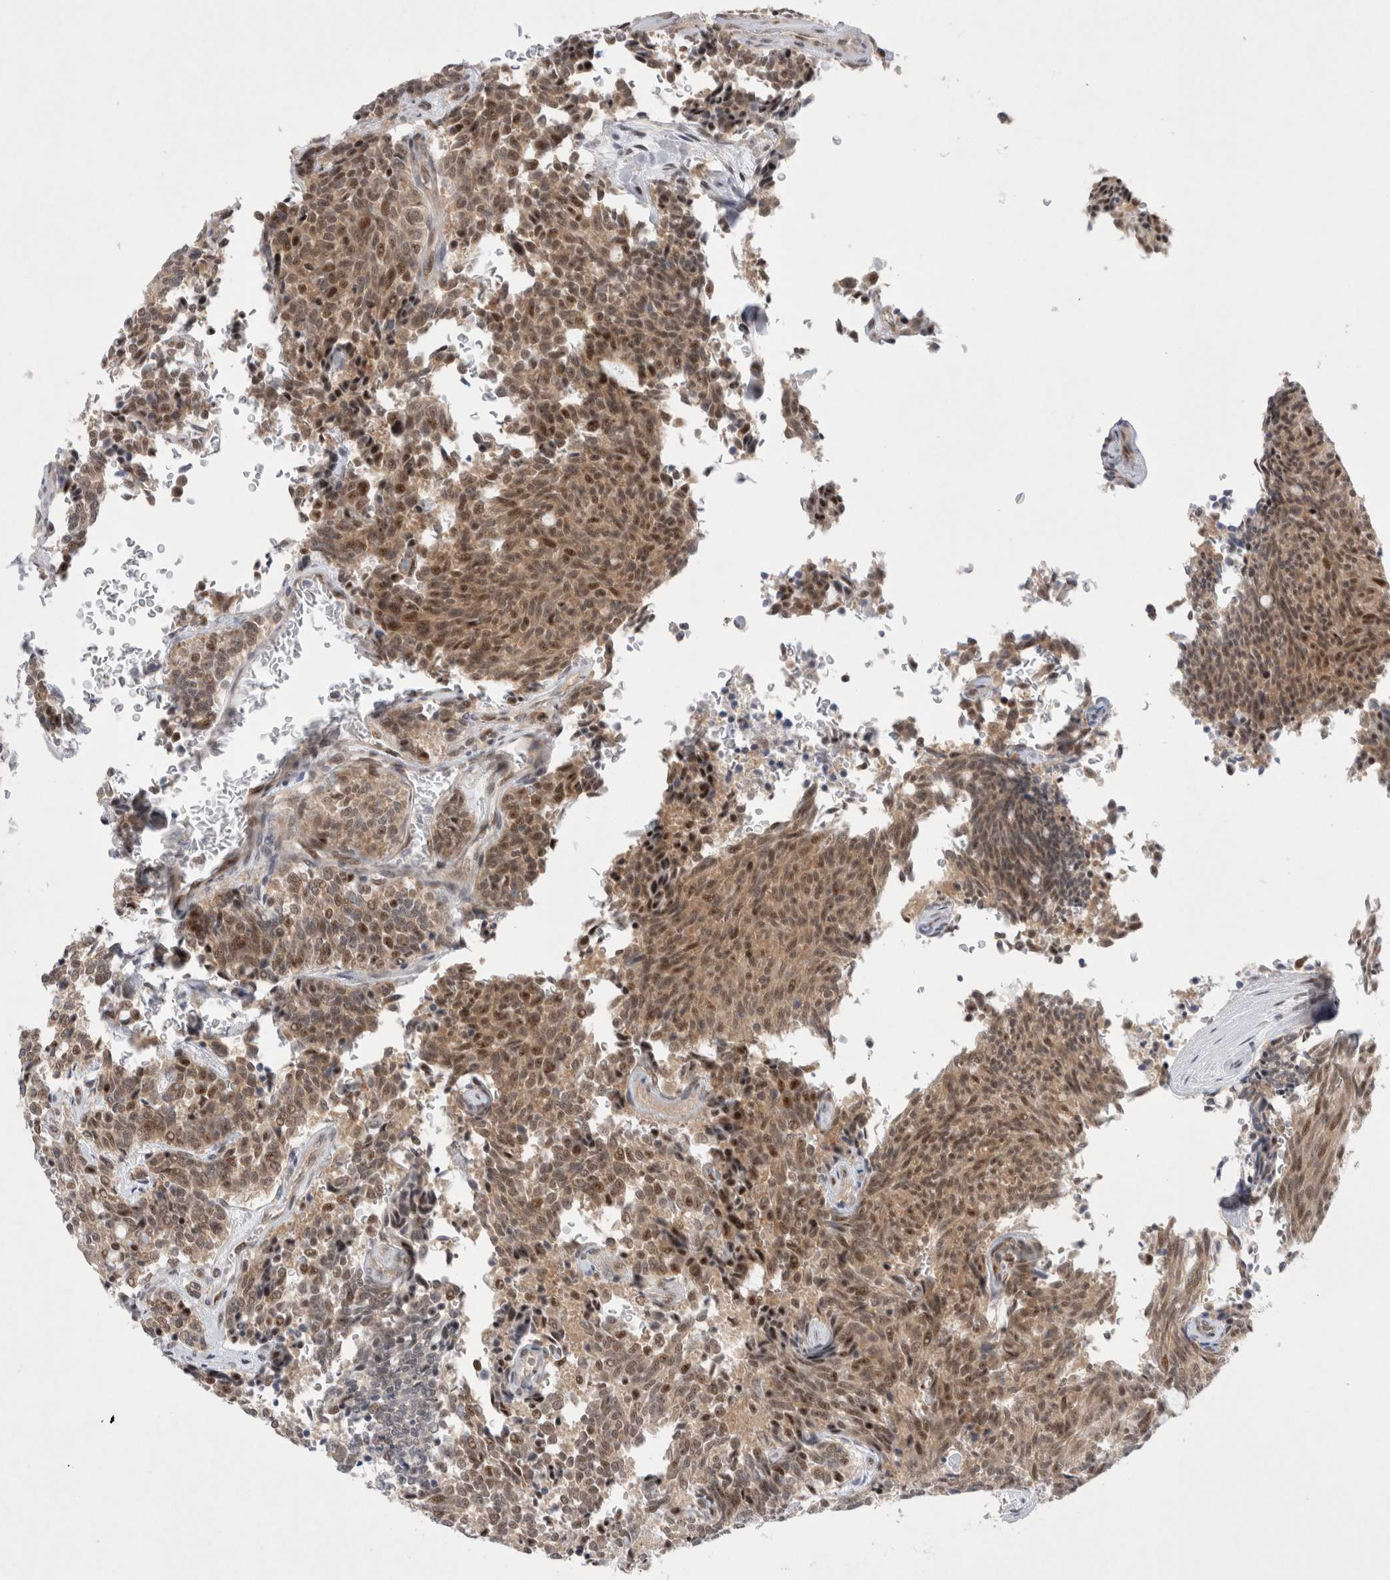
{"staining": {"intensity": "moderate", "quantity": ">75%", "location": "cytoplasmic/membranous,nuclear"}, "tissue": "carcinoid", "cell_type": "Tumor cells", "image_type": "cancer", "snomed": [{"axis": "morphology", "description": "Carcinoid, malignant, NOS"}, {"axis": "topography", "description": "Pancreas"}], "caption": "This is an image of IHC staining of malignant carcinoid, which shows moderate positivity in the cytoplasmic/membranous and nuclear of tumor cells.", "gene": "WIPF2", "patient": {"sex": "female", "age": 54}}